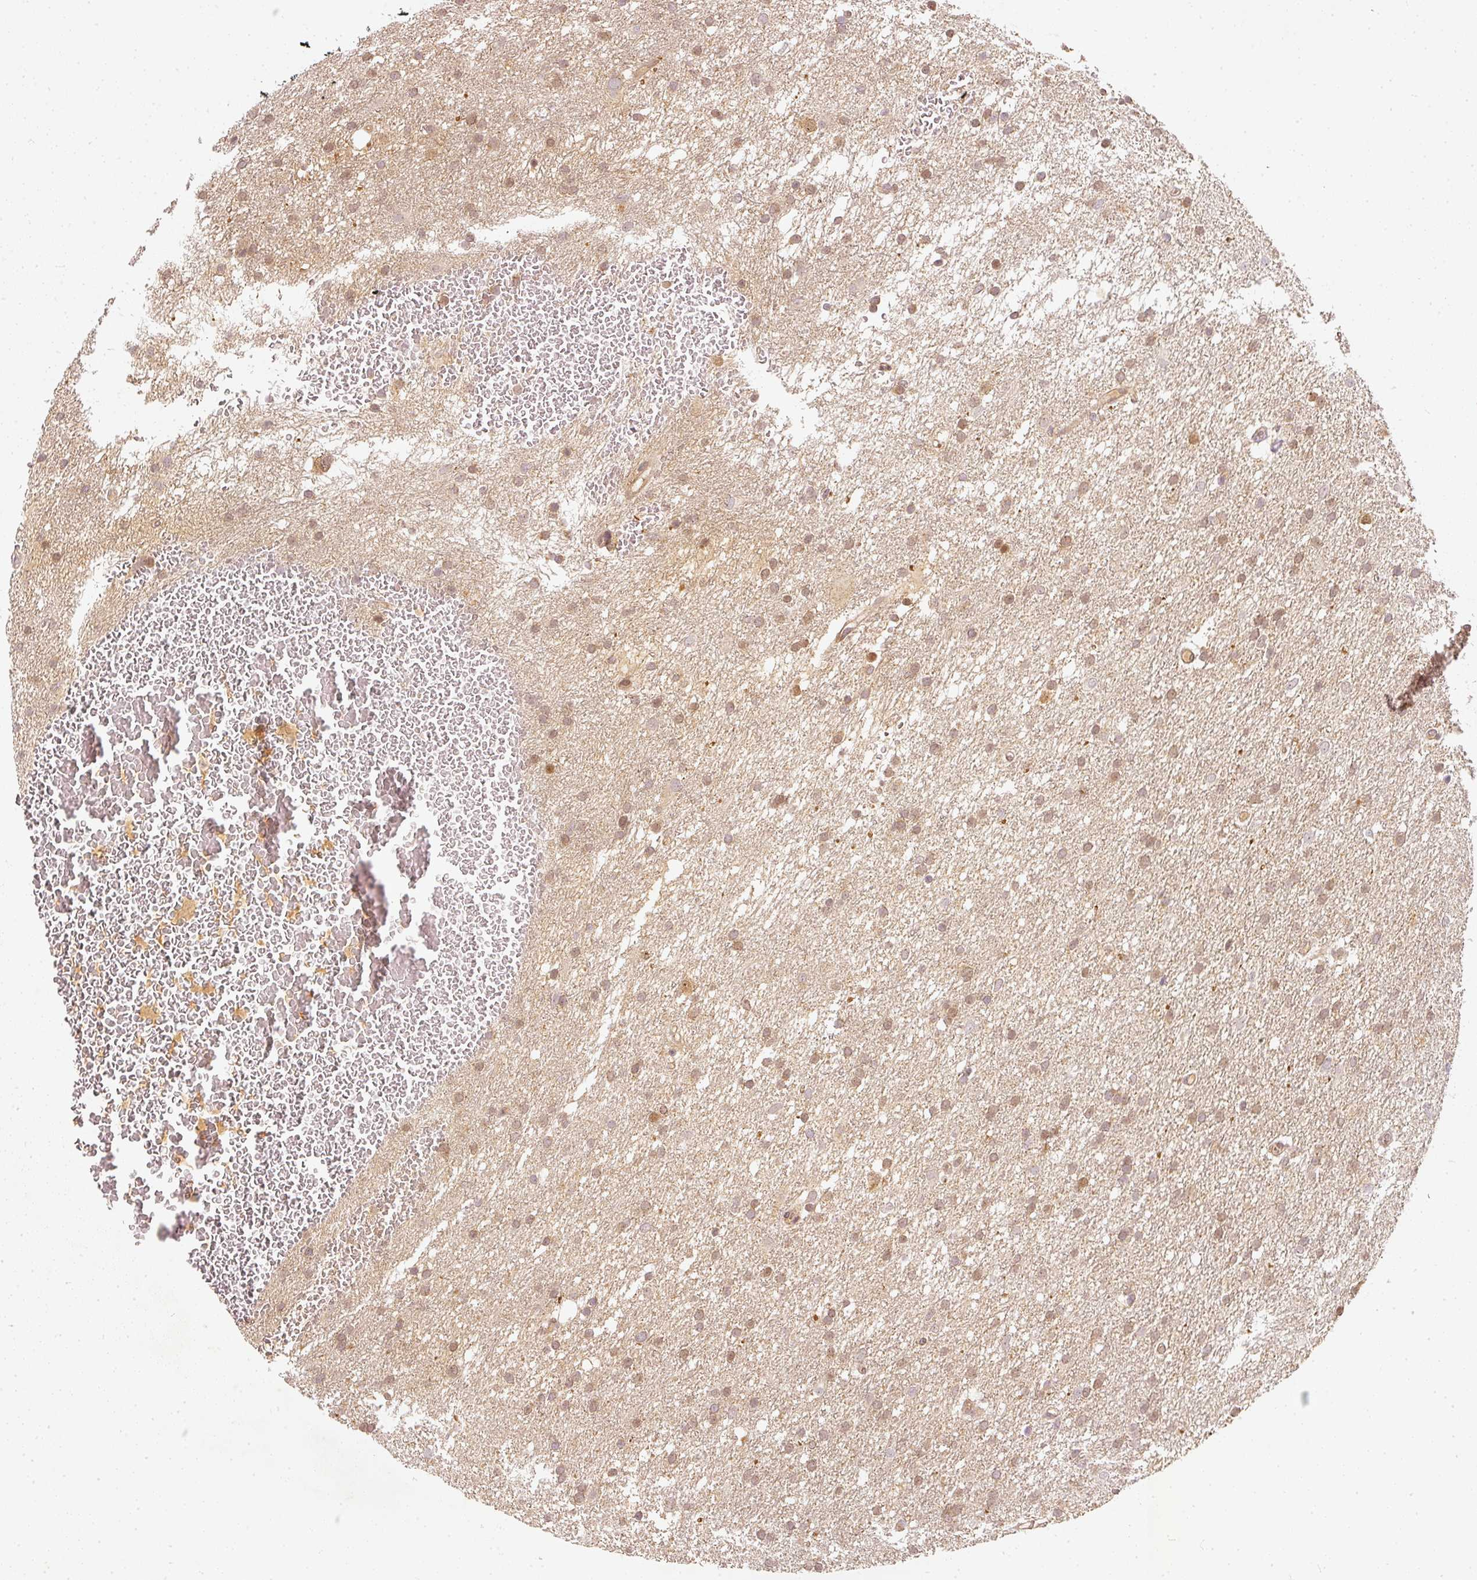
{"staining": {"intensity": "moderate", "quantity": ">75%", "location": "cytoplasmic/membranous"}, "tissue": "glioma", "cell_type": "Tumor cells", "image_type": "cancer", "snomed": [{"axis": "morphology", "description": "Glioma, malignant, High grade"}, {"axis": "topography", "description": "Cerebral cortex"}], "caption": "Protein staining of malignant glioma (high-grade) tissue exhibits moderate cytoplasmic/membranous positivity in about >75% of tumor cells. The protein of interest is shown in brown color, while the nuclei are stained blue.", "gene": "ZNF580", "patient": {"sex": "female", "age": 36}}